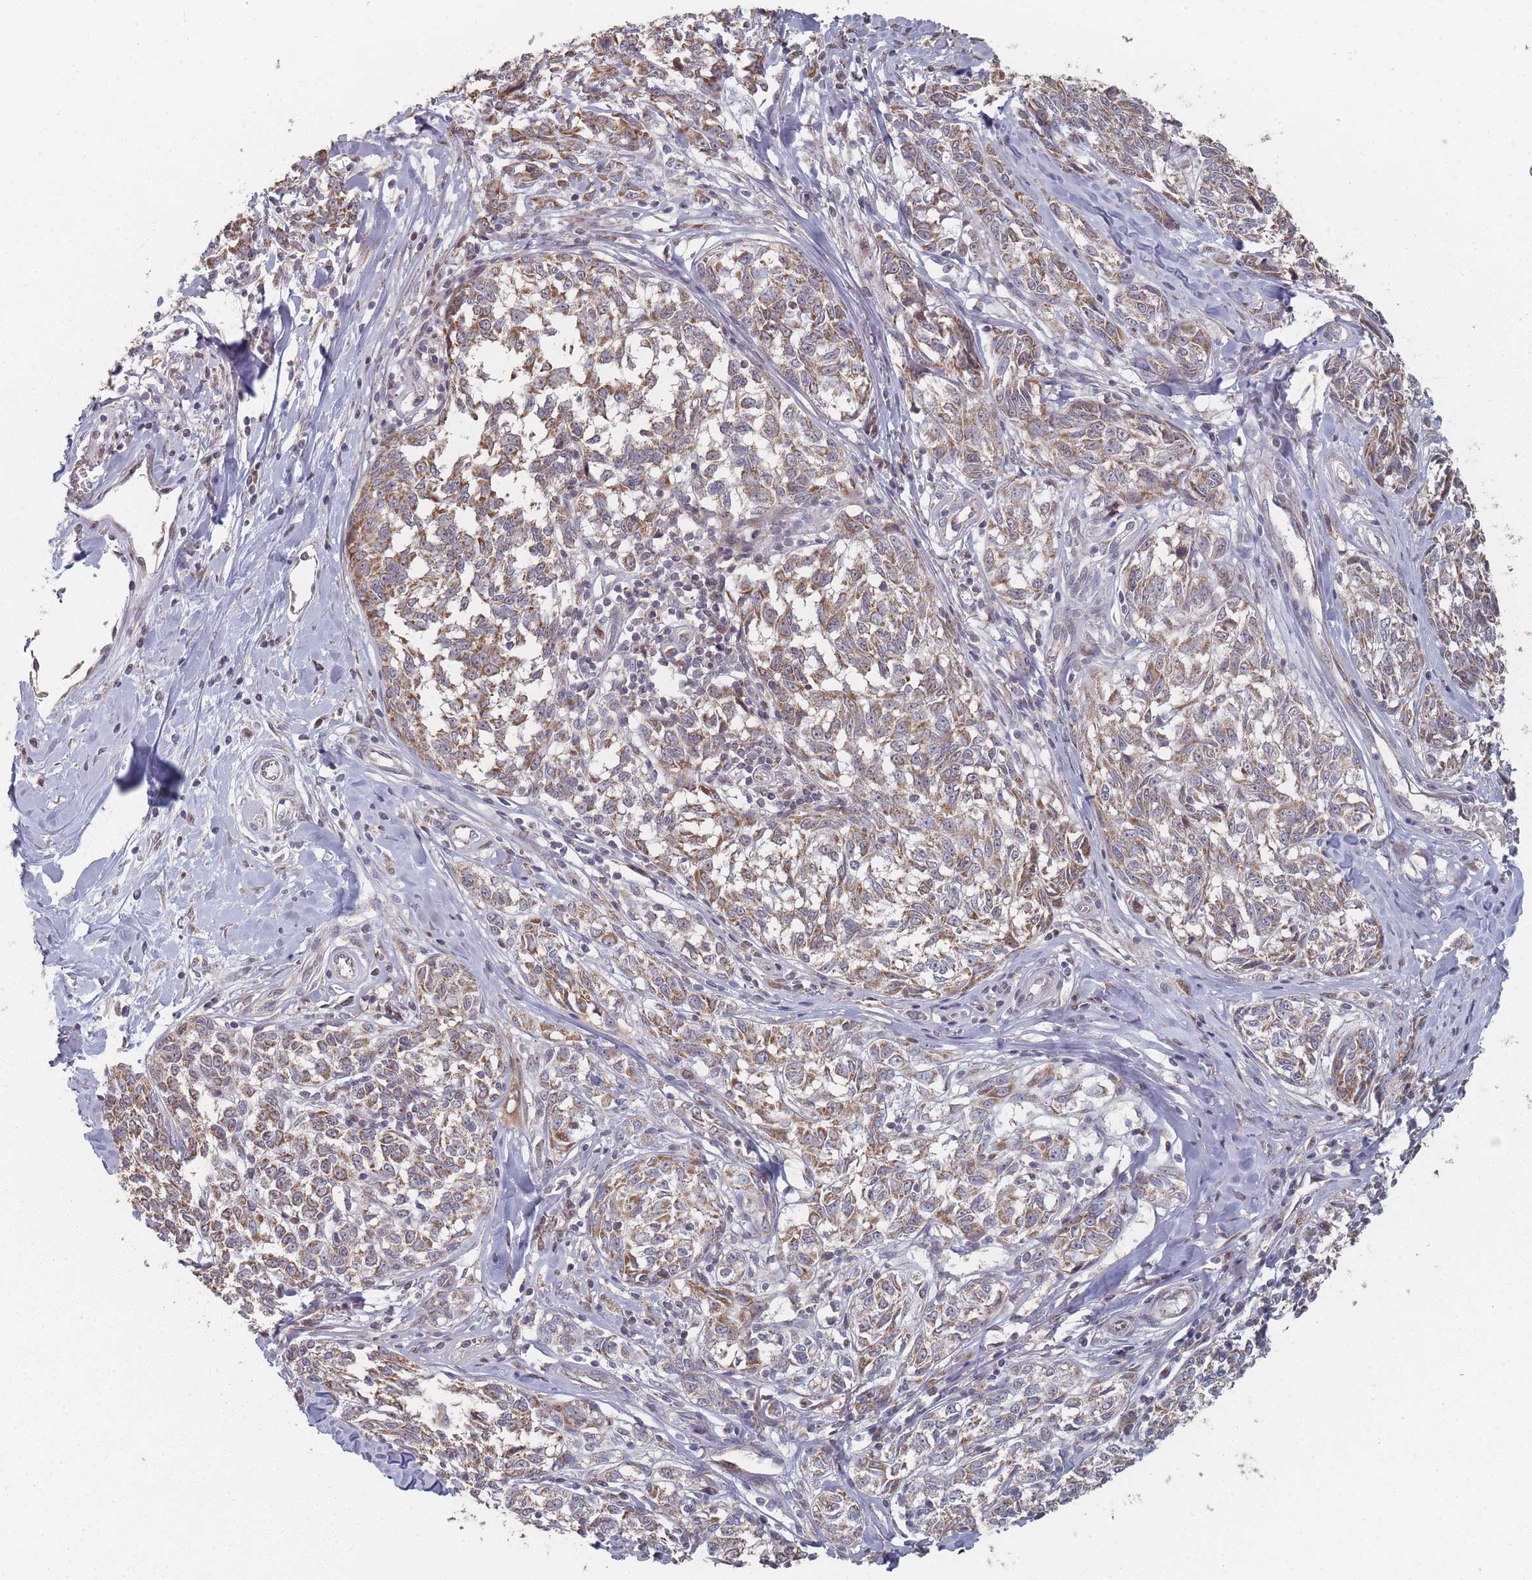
{"staining": {"intensity": "moderate", "quantity": ">75%", "location": "cytoplasmic/membranous"}, "tissue": "melanoma", "cell_type": "Tumor cells", "image_type": "cancer", "snomed": [{"axis": "morphology", "description": "Normal tissue, NOS"}, {"axis": "morphology", "description": "Malignant melanoma, NOS"}, {"axis": "topography", "description": "Skin"}], "caption": "IHC image of neoplastic tissue: malignant melanoma stained using immunohistochemistry (IHC) demonstrates medium levels of moderate protein expression localized specifically in the cytoplasmic/membranous of tumor cells, appearing as a cytoplasmic/membranous brown color.", "gene": "PSMB3", "patient": {"sex": "female", "age": 64}}